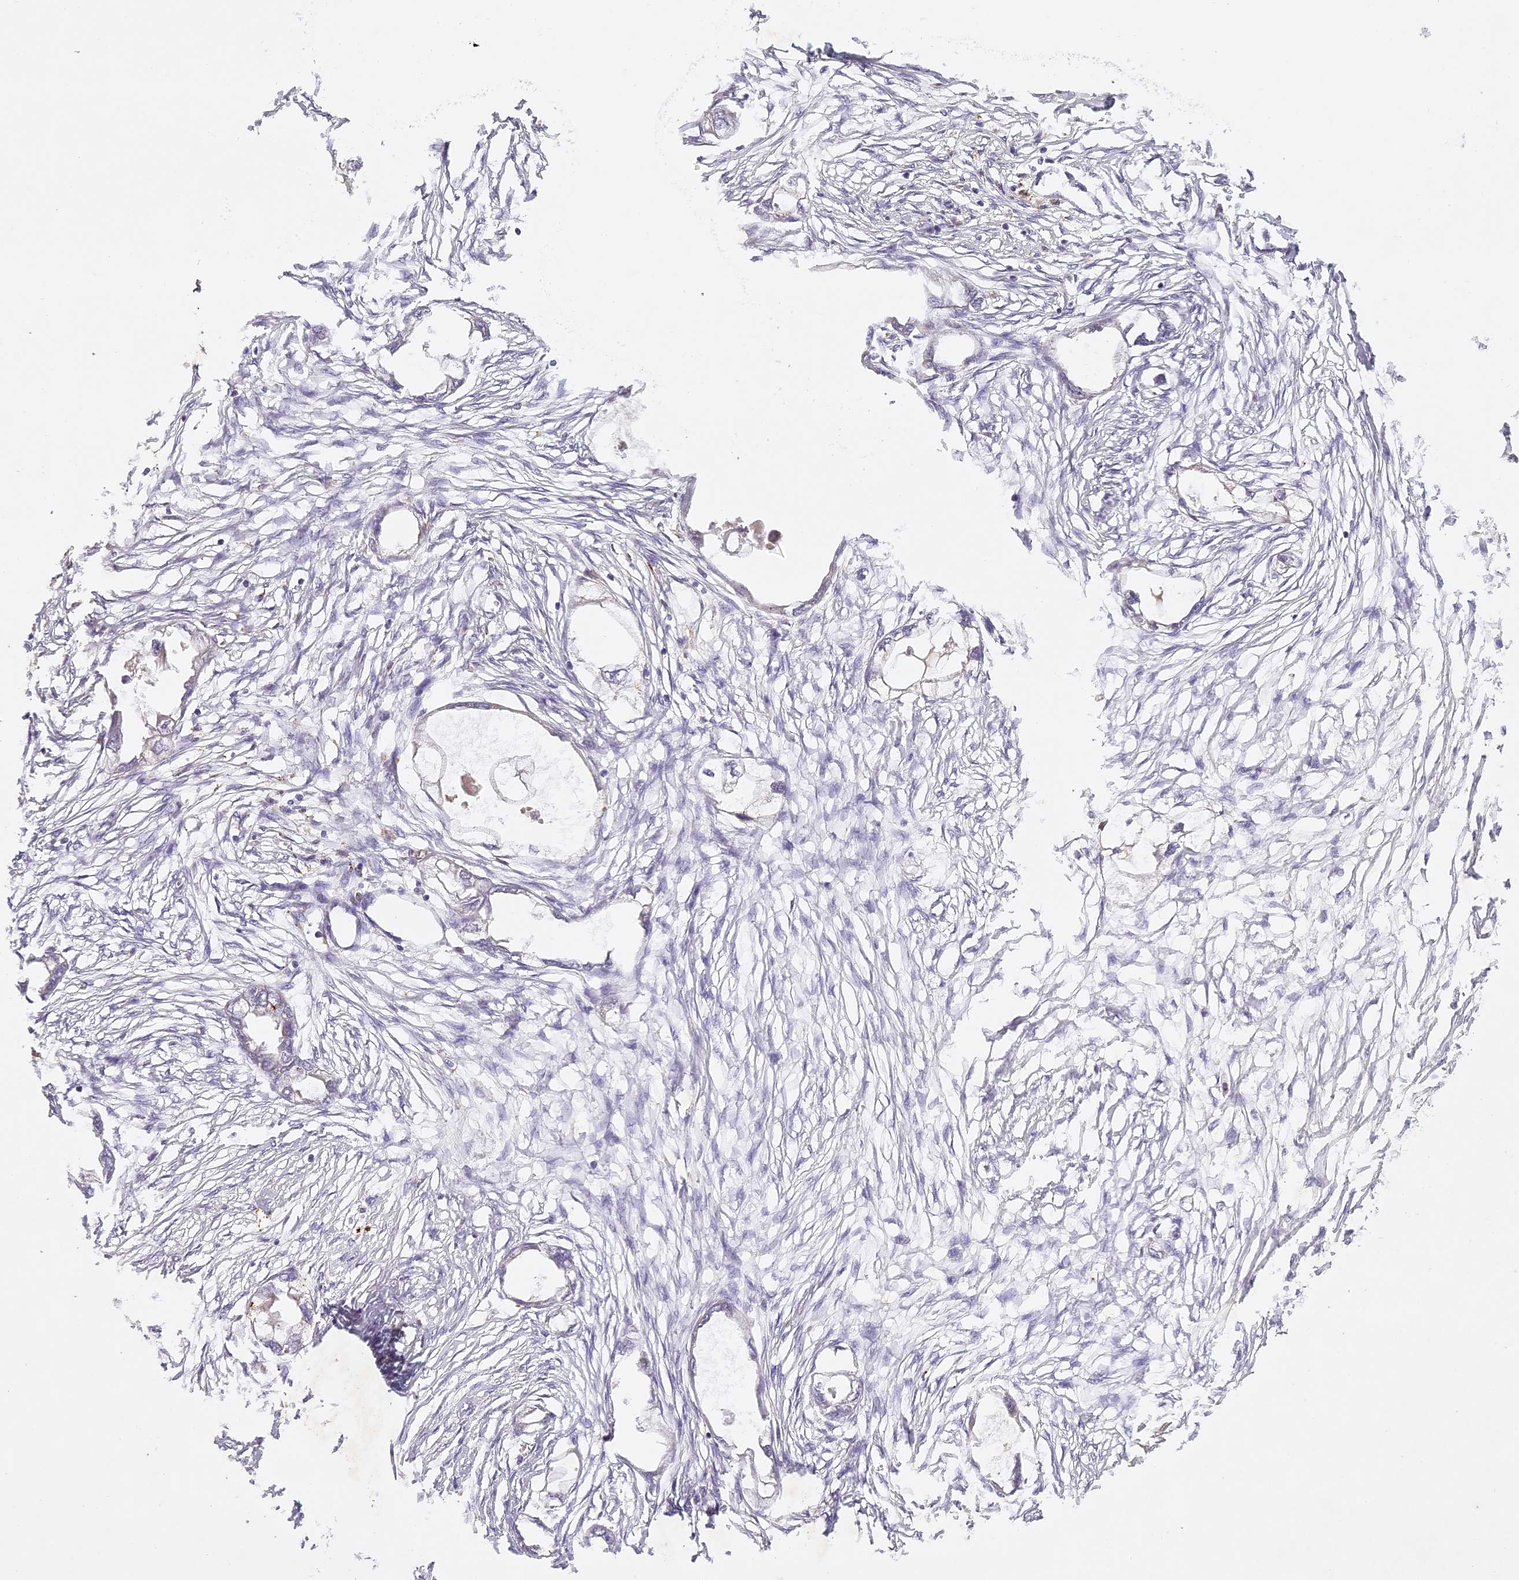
{"staining": {"intensity": "negative", "quantity": "none", "location": "none"}, "tissue": "endometrial cancer", "cell_type": "Tumor cells", "image_type": "cancer", "snomed": [{"axis": "morphology", "description": "Adenocarcinoma, NOS"}, {"axis": "morphology", "description": "Adenocarcinoma, metastatic, NOS"}, {"axis": "topography", "description": "Adipose tissue"}, {"axis": "topography", "description": "Endometrium"}], "caption": "IHC image of neoplastic tissue: human endometrial adenocarcinoma stained with DAB (3,3'-diaminobenzidine) shows no significant protein staining in tumor cells.", "gene": "ELL3", "patient": {"sex": "female", "age": 67}}